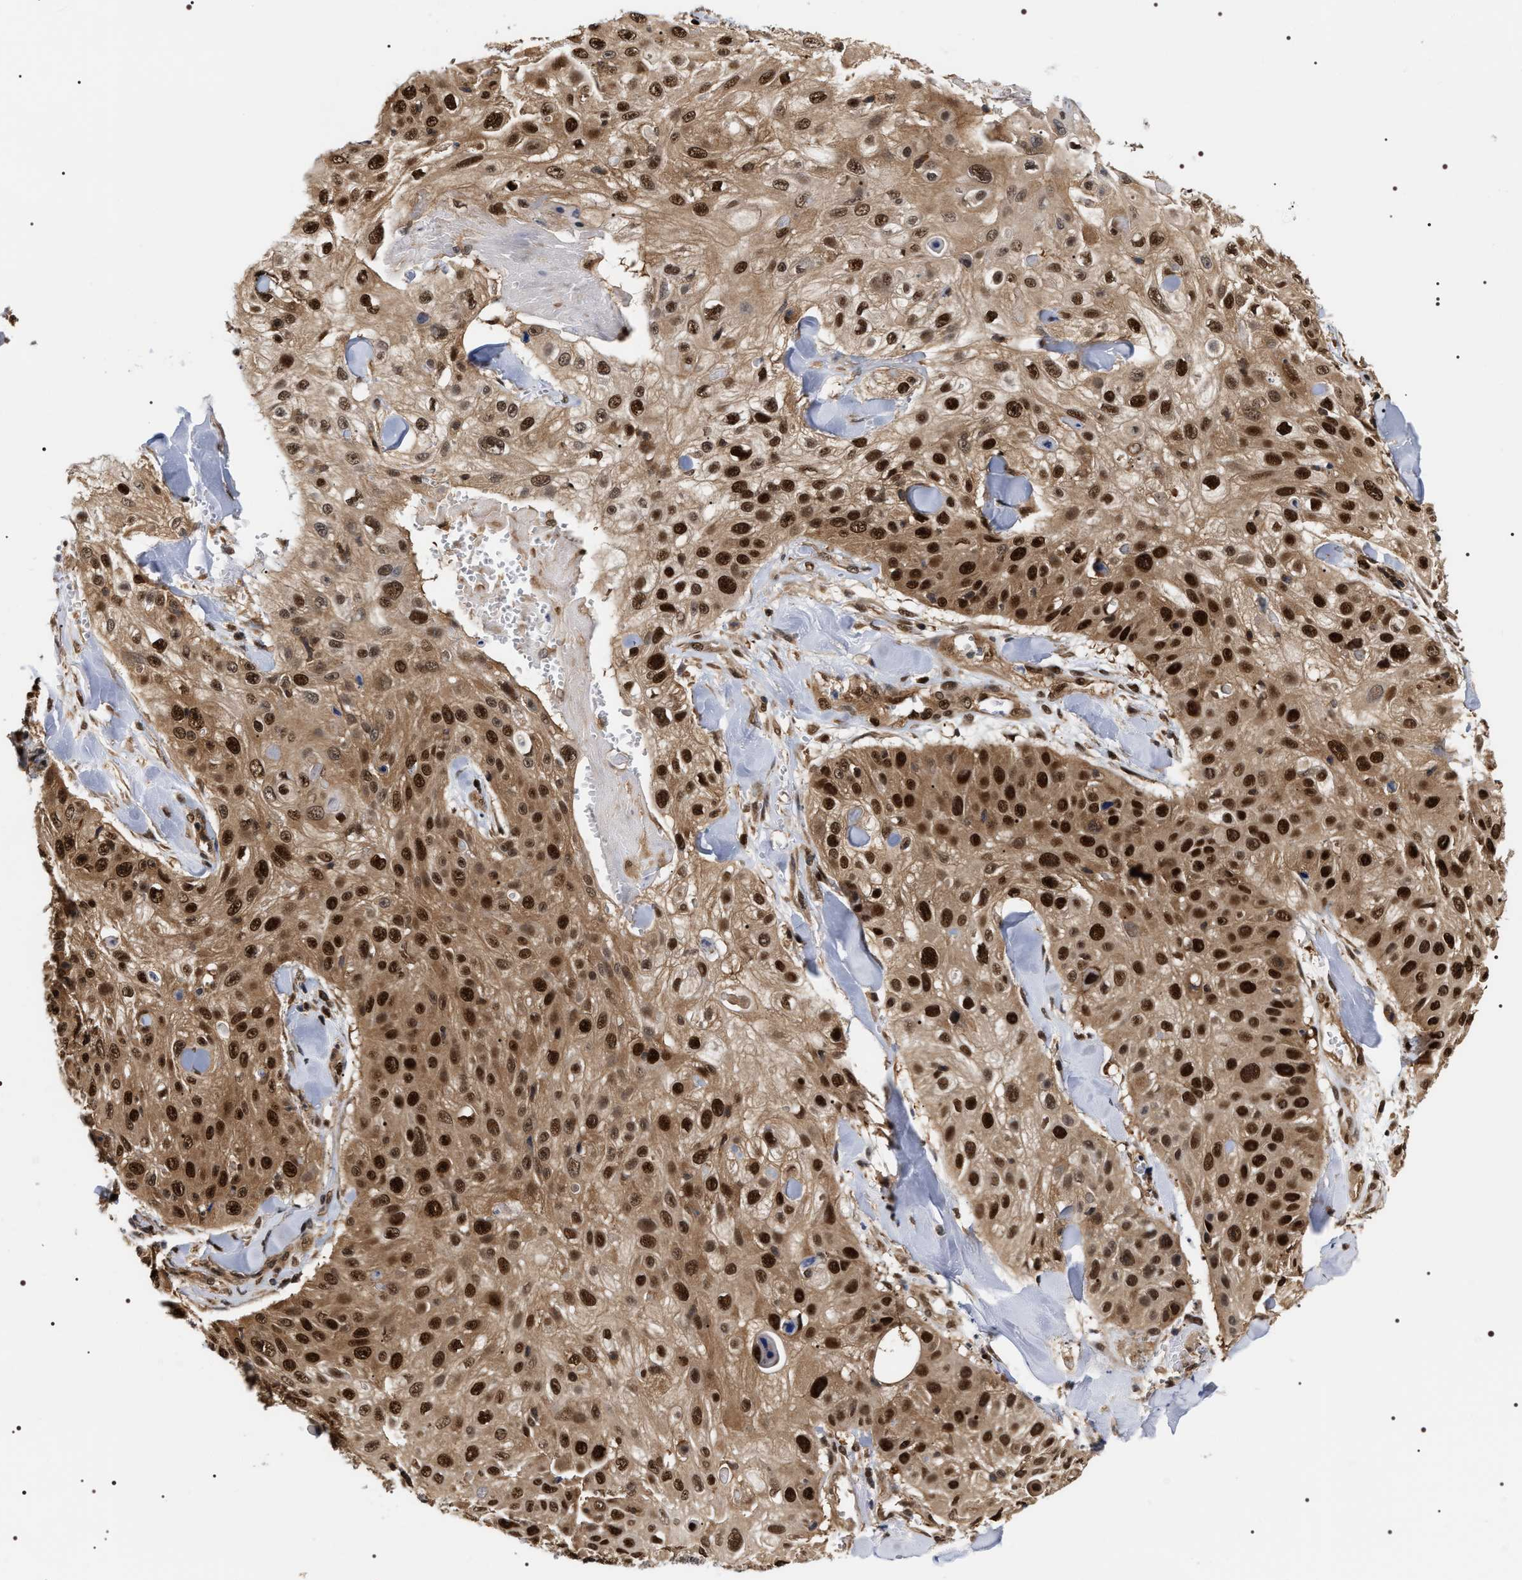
{"staining": {"intensity": "strong", "quantity": ">75%", "location": "cytoplasmic/membranous,nuclear"}, "tissue": "skin cancer", "cell_type": "Tumor cells", "image_type": "cancer", "snomed": [{"axis": "morphology", "description": "Squamous cell carcinoma, NOS"}, {"axis": "topography", "description": "Skin"}], "caption": "Protein staining of squamous cell carcinoma (skin) tissue reveals strong cytoplasmic/membranous and nuclear staining in approximately >75% of tumor cells. The staining is performed using DAB (3,3'-diaminobenzidine) brown chromogen to label protein expression. The nuclei are counter-stained blue using hematoxylin.", "gene": "BAG6", "patient": {"sex": "male", "age": 86}}